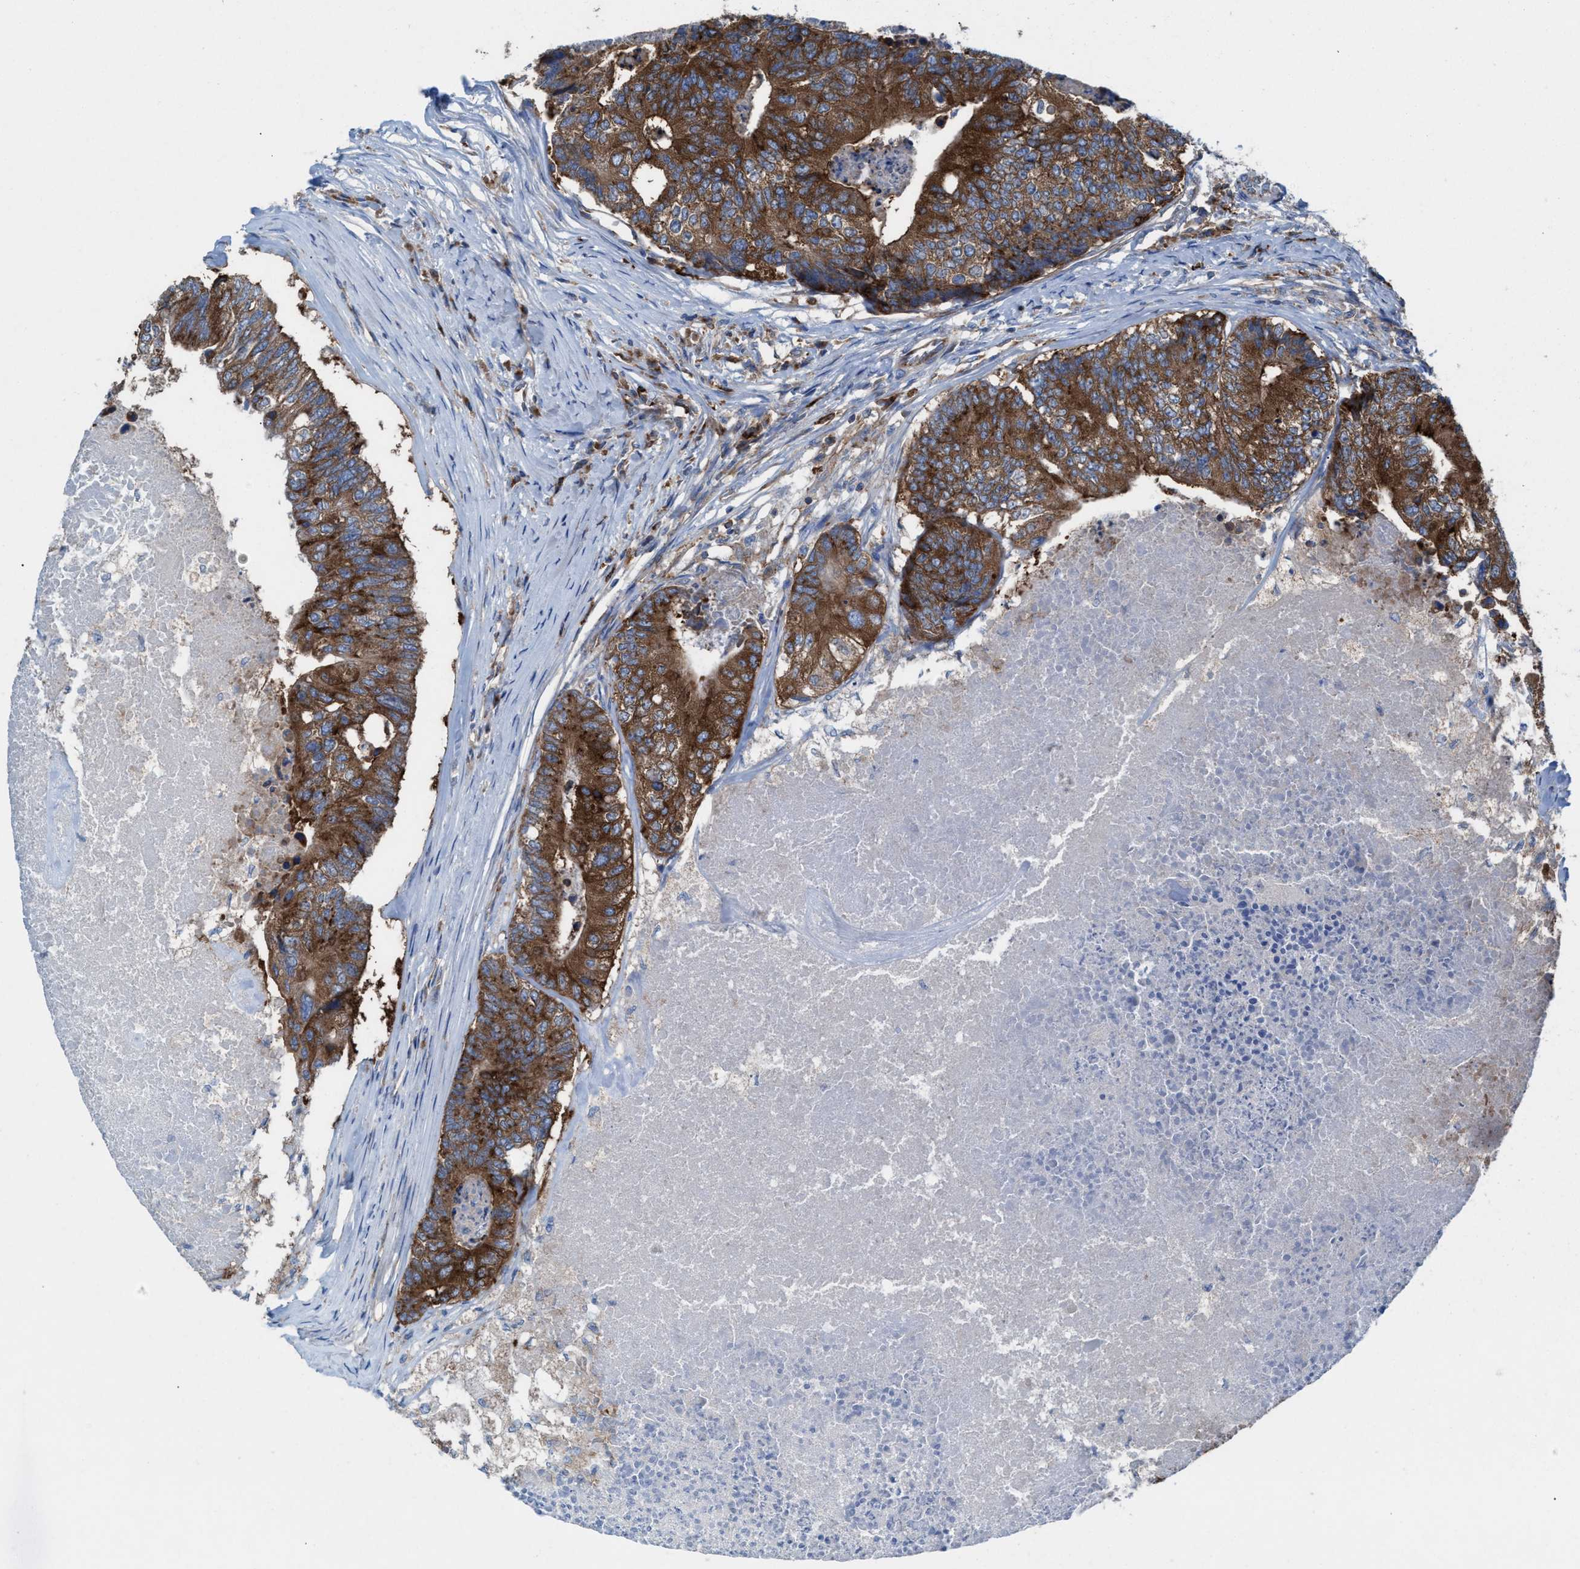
{"staining": {"intensity": "strong", "quantity": ">75%", "location": "cytoplasmic/membranous"}, "tissue": "colorectal cancer", "cell_type": "Tumor cells", "image_type": "cancer", "snomed": [{"axis": "morphology", "description": "Adenocarcinoma, NOS"}, {"axis": "topography", "description": "Colon"}], "caption": "IHC (DAB) staining of human colorectal adenocarcinoma exhibits strong cytoplasmic/membranous protein positivity in approximately >75% of tumor cells.", "gene": "NYAP1", "patient": {"sex": "female", "age": 67}}